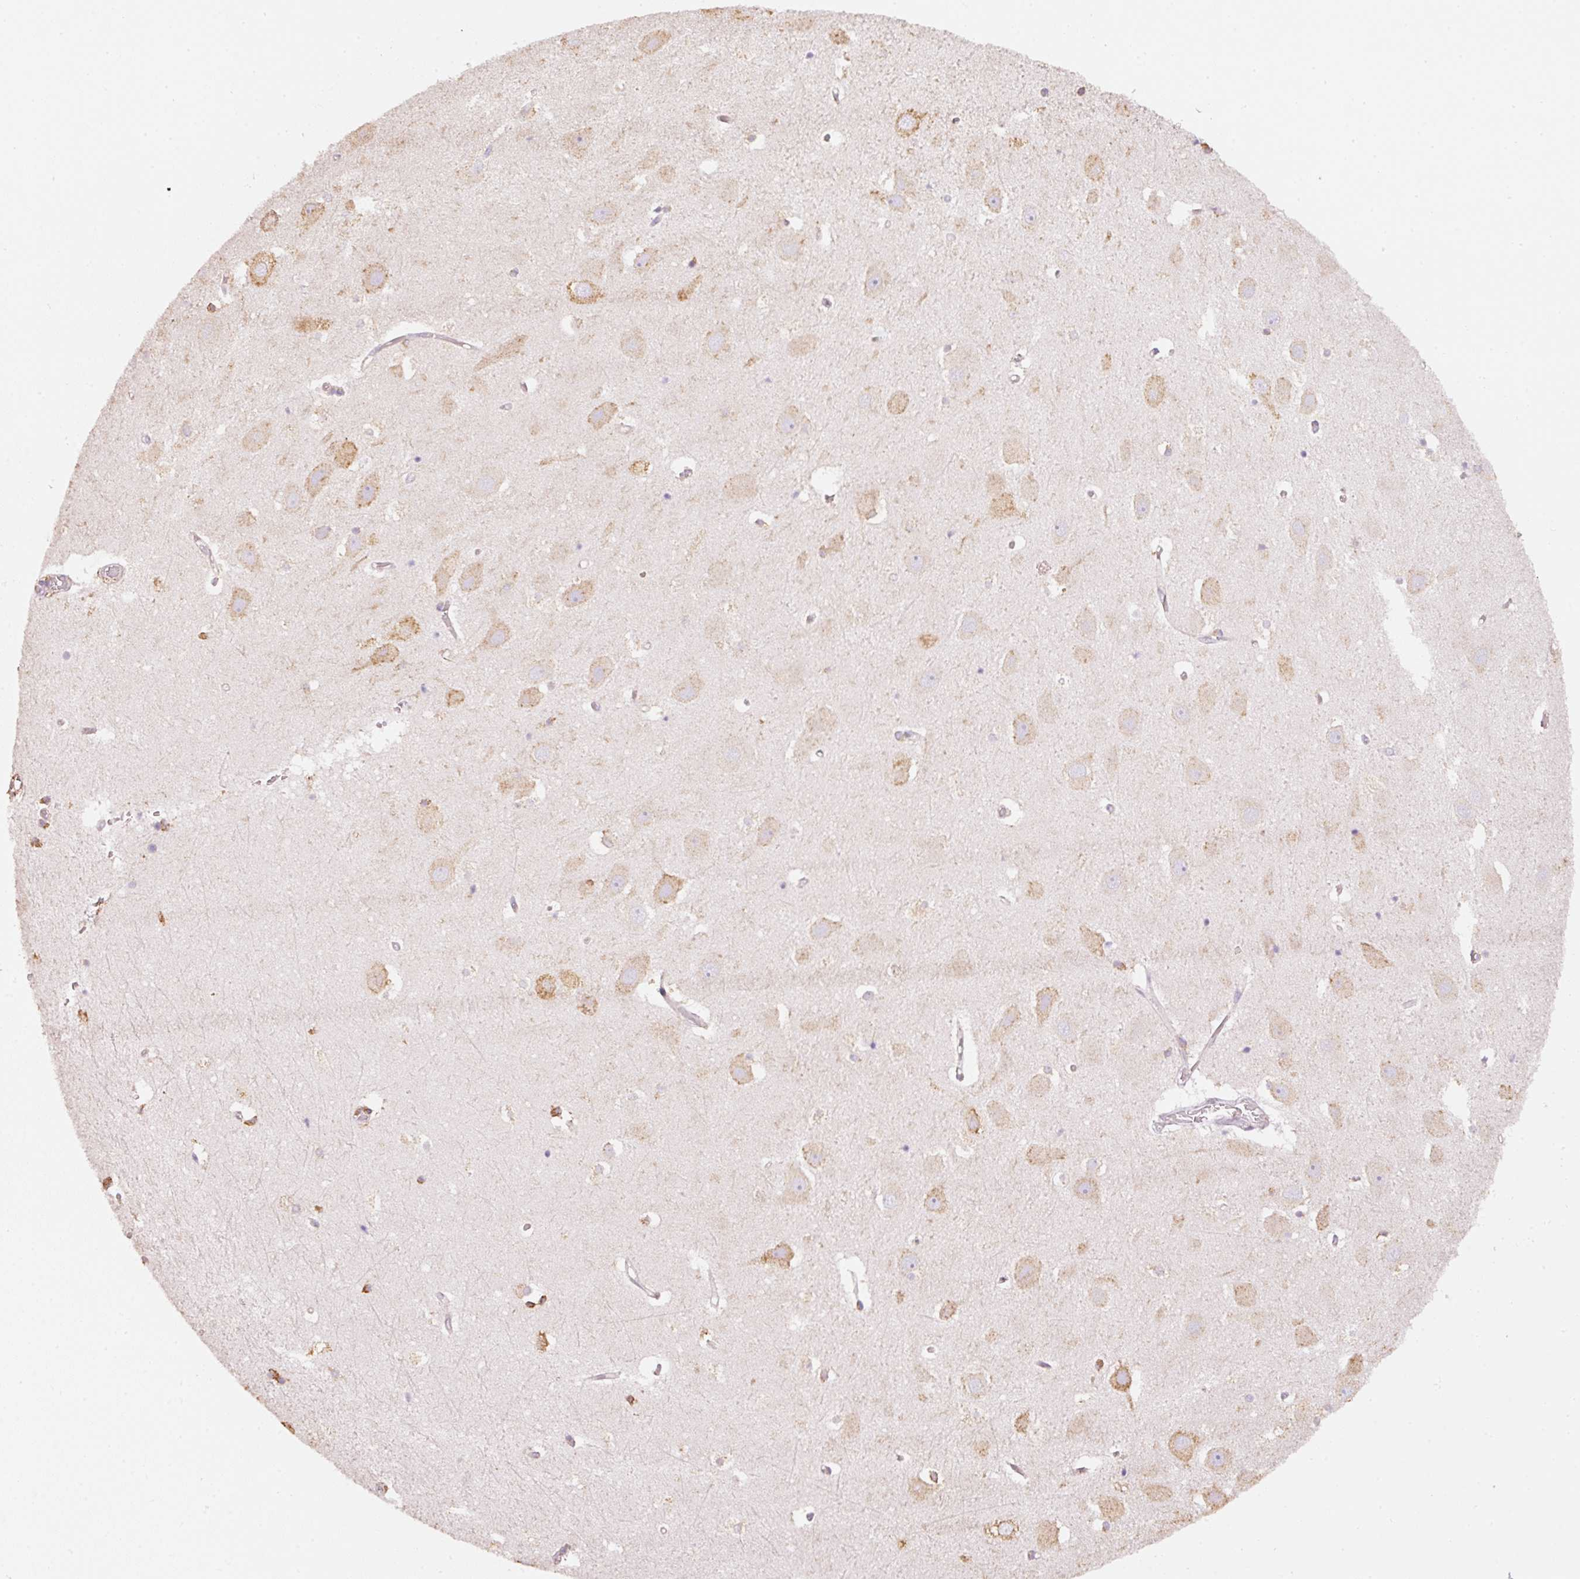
{"staining": {"intensity": "moderate", "quantity": "<25%", "location": "cytoplasmic/membranous"}, "tissue": "hippocampus", "cell_type": "Glial cells", "image_type": "normal", "snomed": [{"axis": "morphology", "description": "Normal tissue, NOS"}, {"axis": "topography", "description": "Hippocampus"}], "caption": "Immunohistochemical staining of unremarkable human hippocampus exhibits <25% levels of moderate cytoplasmic/membranous protein staining in approximately <25% of glial cells. (brown staining indicates protein expression, while blue staining denotes nuclei).", "gene": "GCG", "patient": {"sex": "female", "age": 52}}